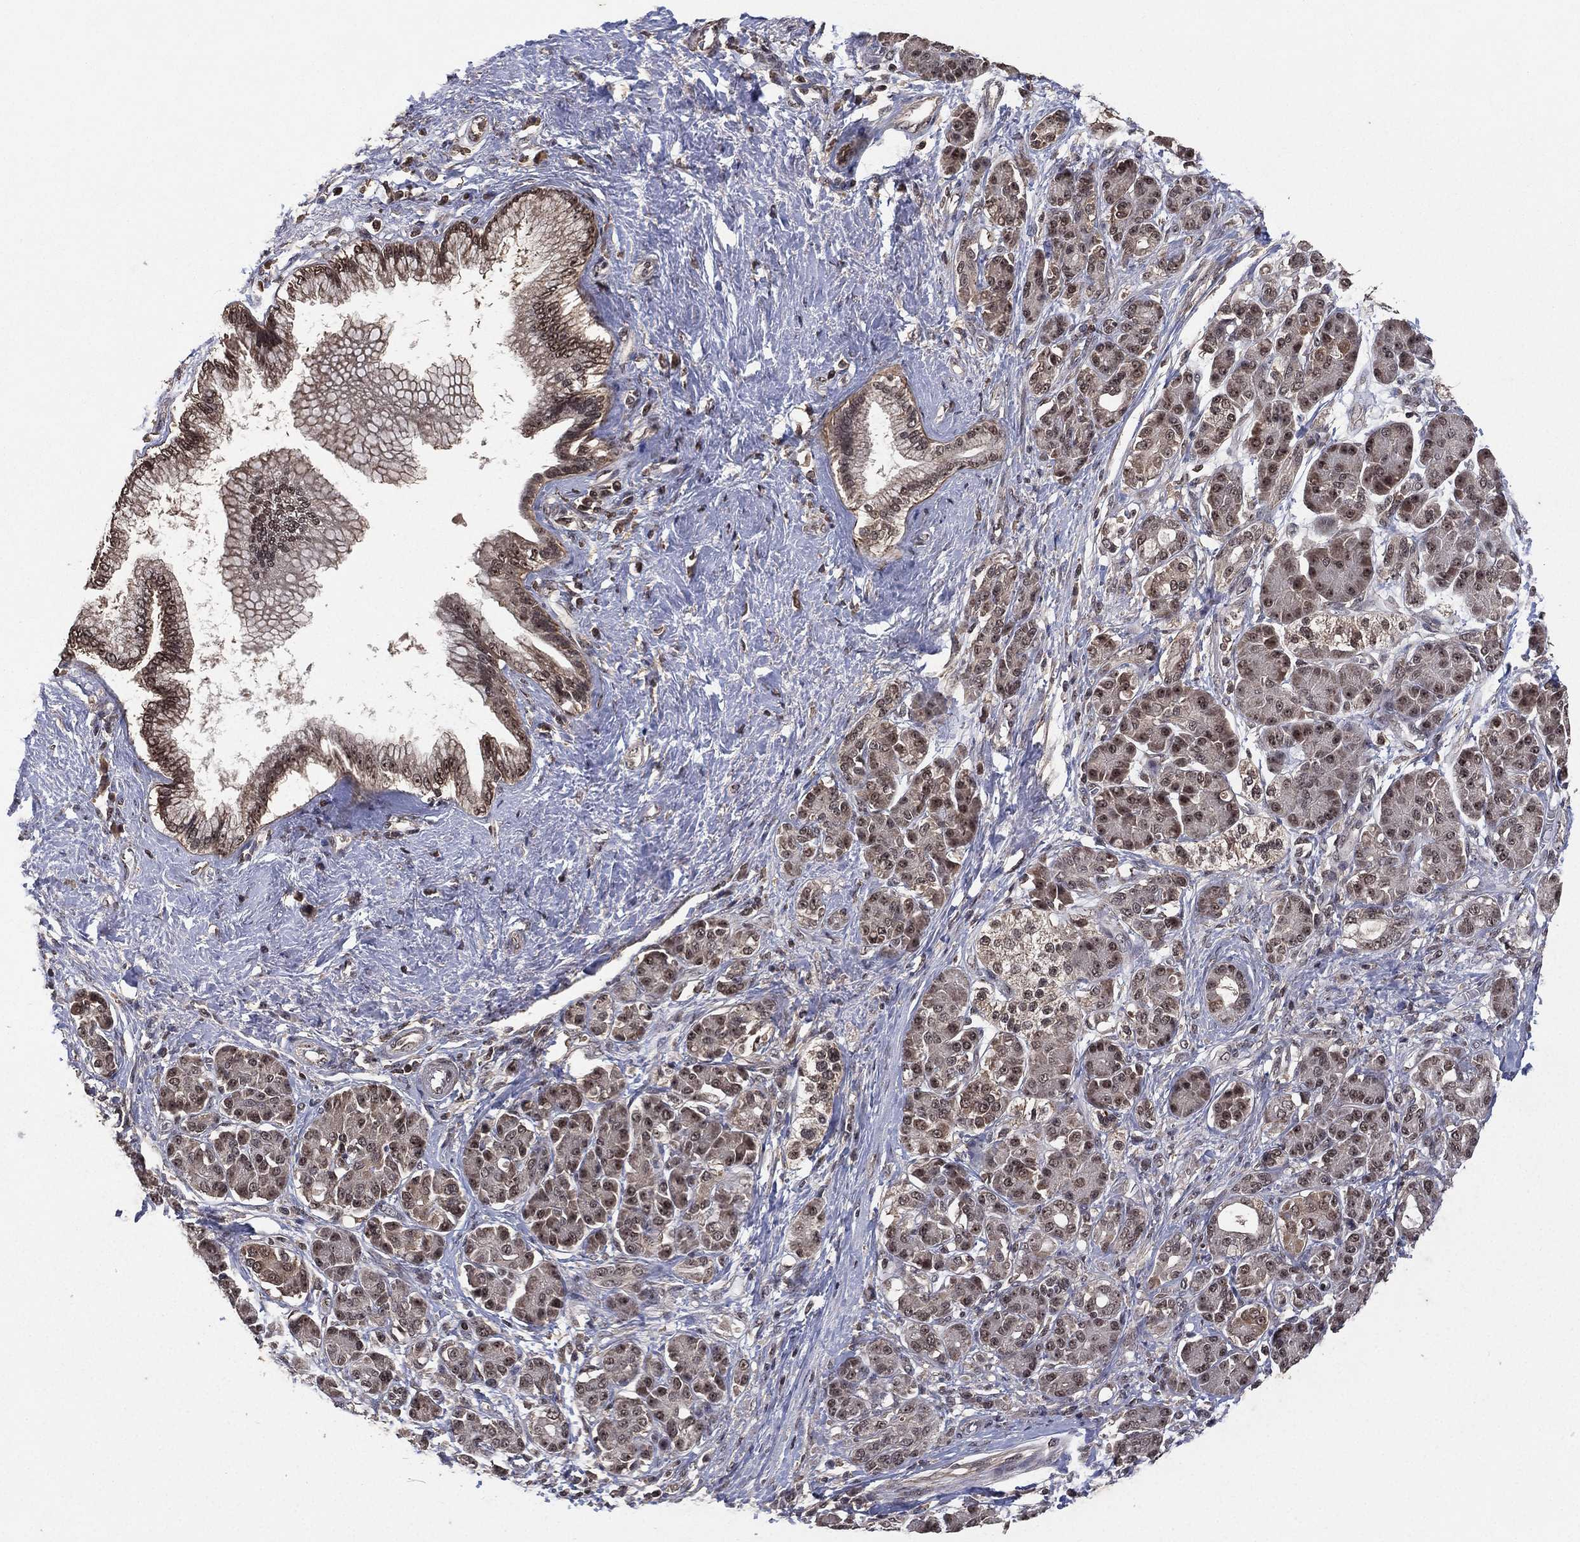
{"staining": {"intensity": "moderate", "quantity": "<25%", "location": "nuclear"}, "tissue": "pancreatic cancer", "cell_type": "Tumor cells", "image_type": "cancer", "snomed": [{"axis": "morphology", "description": "Adenocarcinoma, NOS"}, {"axis": "topography", "description": "Pancreas"}], "caption": "The image displays a brown stain indicating the presence of a protein in the nuclear of tumor cells in pancreatic cancer.", "gene": "NELFCD", "patient": {"sex": "female", "age": 73}}